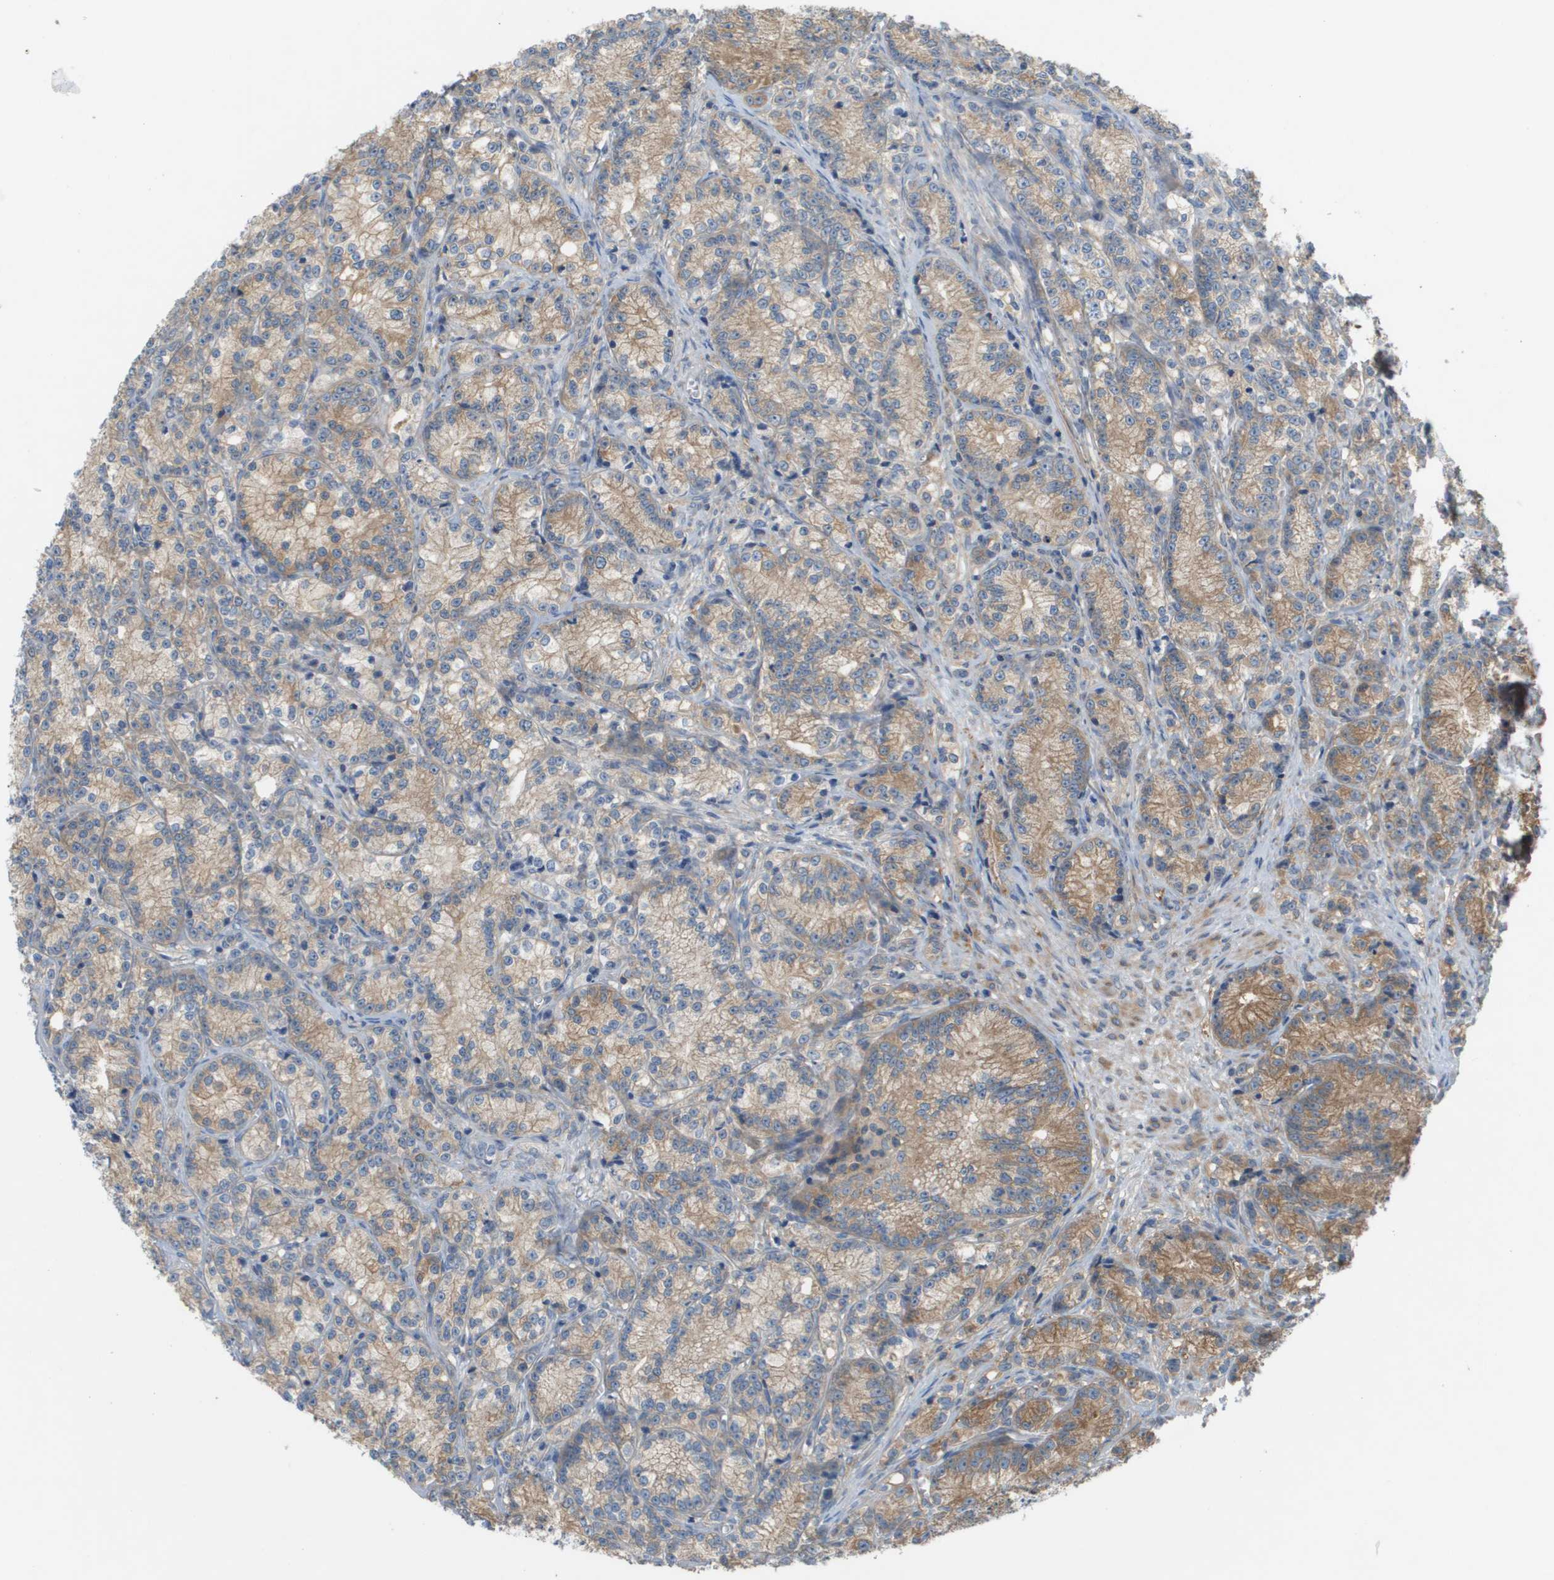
{"staining": {"intensity": "moderate", "quantity": ">75%", "location": "cytoplasmic/membranous"}, "tissue": "prostate cancer", "cell_type": "Tumor cells", "image_type": "cancer", "snomed": [{"axis": "morphology", "description": "Adenocarcinoma, Low grade"}, {"axis": "topography", "description": "Prostate"}], "caption": "Immunohistochemistry of prostate low-grade adenocarcinoma demonstrates medium levels of moderate cytoplasmic/membranous positivity in about >75% of tumor cells.", "gene": "UBA5", "patient": {"sex": "male", "age": 89}}